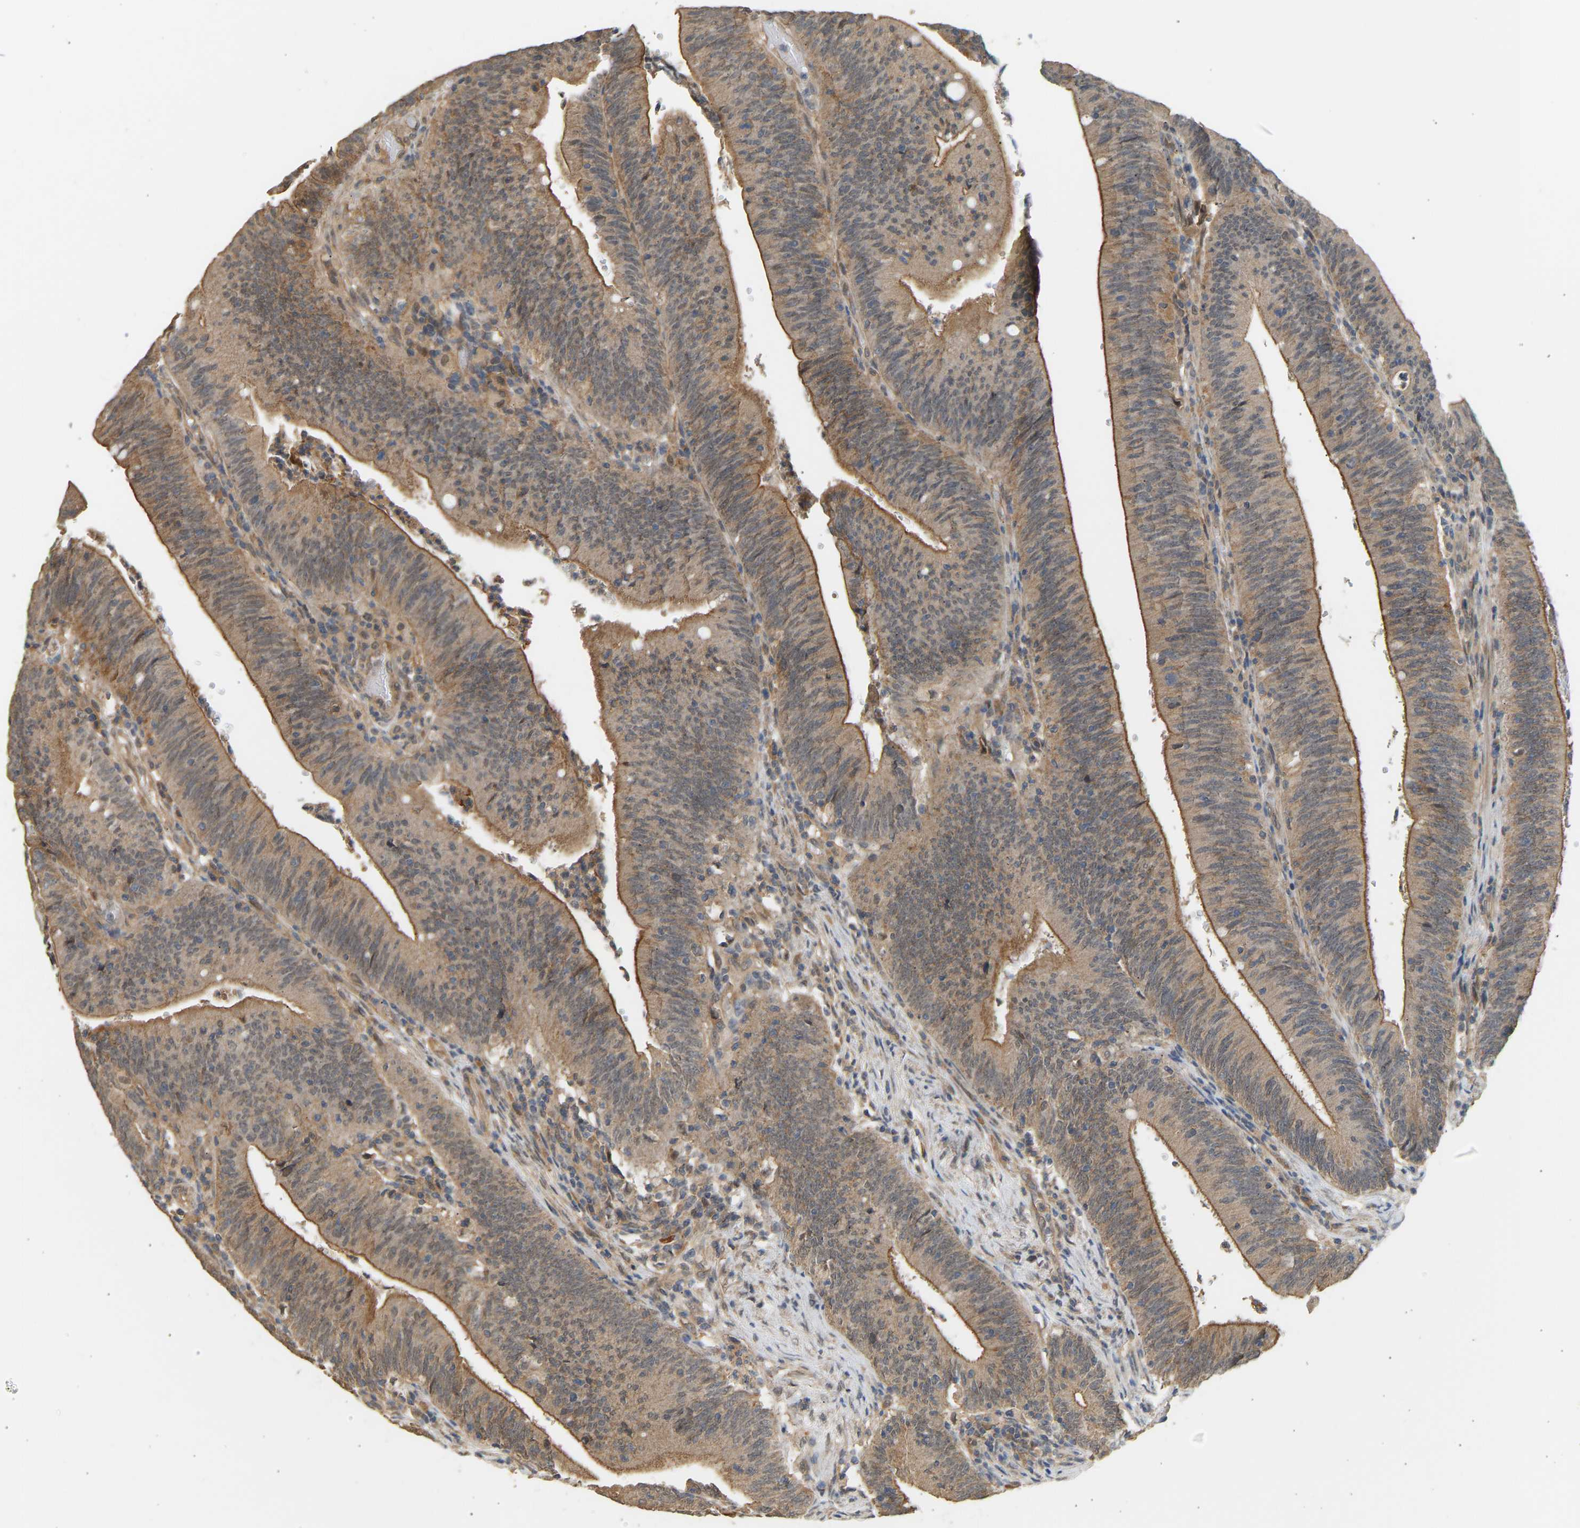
{"staining": {"intensity": "moderate", "quantity": ">75%", "location": "cytoplasmic/membranous,nuclear"}, "tissue": "colorectal cancer", "cell_type": "Tumor cells", "image_type": "cancer", "snomed": [{"axis": "morphology", "description": "Normal tissue, NOS"}, {"axis": "morphology", "description": "Adenocarcinoma, NOS"}, {"axis": "topography", "description": "Rectum"}], "caption": "About >75% of tumor cells in colorectal cancer exhibit moderate cytoplasmic/membranous and nuclear protein staining as visualized by brown immunohistochemical staining.", "gene": "RGL1", "patient": {"sex": "female", "age": 66}}